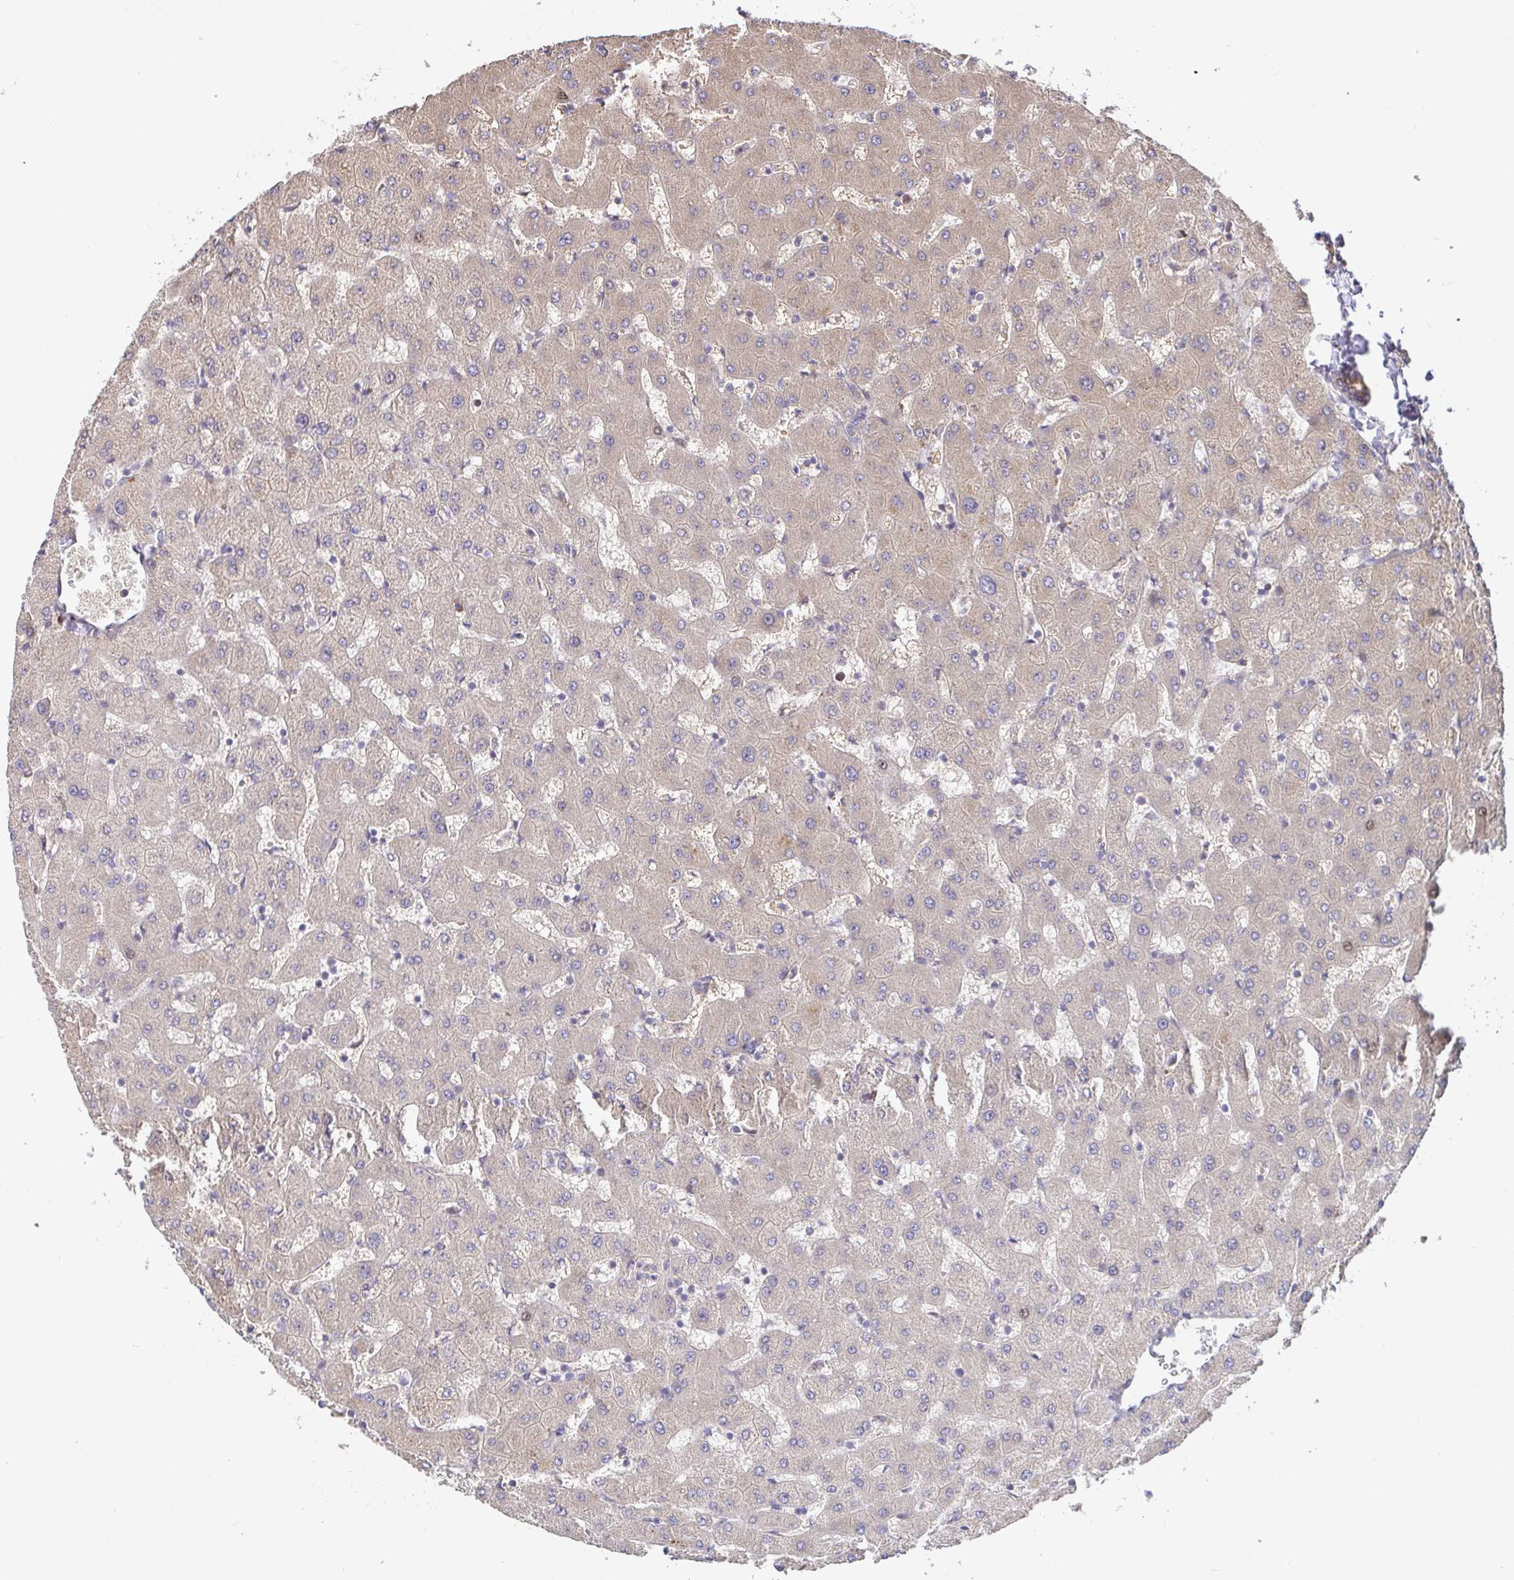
{"staining": {"intensity": "weak", "quantity": ">75%", "location": "cytoplasmic/membranous"}, "tissue": "liver", "cell_type": "Cholangiocytes", "image_type": "normal", "snomed": [{"axis": "morphology", "description": "Normal tissue, NOS"}, {"axis": "topography", "description": "Liver"}], "caption": "Brown immunohistochemical staining in benign human liver shows weak cytoplasmic/membranous staining in about >75% of cholangiocytes.", "gene": "ELP1", "patient": {"sex": "female", "age": 63}}